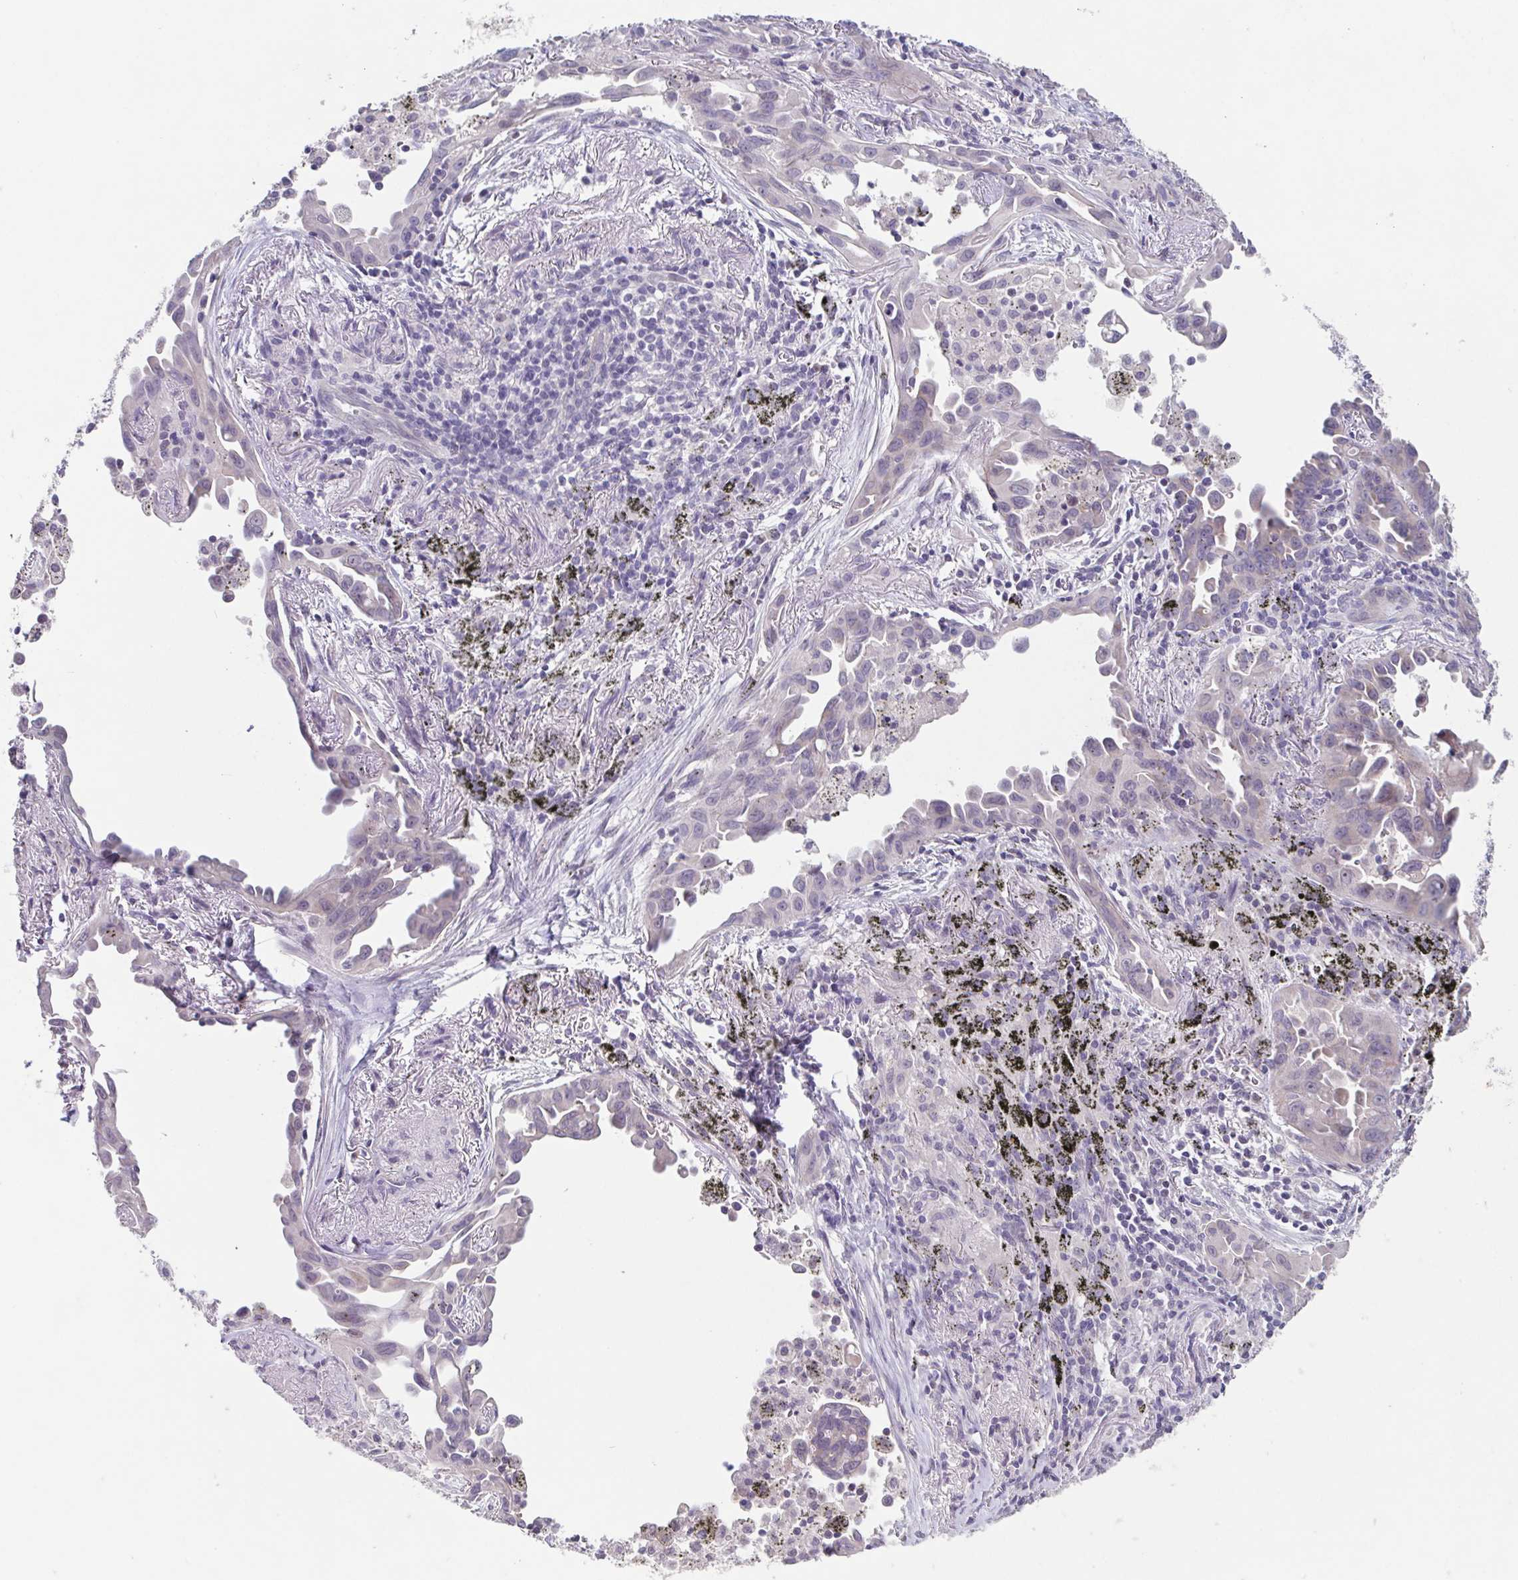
{"staining": {"intensity": "negative", "quantity": "none", "location": "none"}, "tissue": "lung cancer", "cell_type": "Tumor cells", "image_type": "cancer", "snomed": [{"axis": "morphology", "description": "Adenocarcinoma, NOS"}, {"axis": "topography", "description": "Lung"}], "caption": "A micrograph of lung adenocarcinoma stained for a protein displays no brown staining in tumor cells.", "gene": "GHRL", "patient": {"sex": "male", "age": 68}}